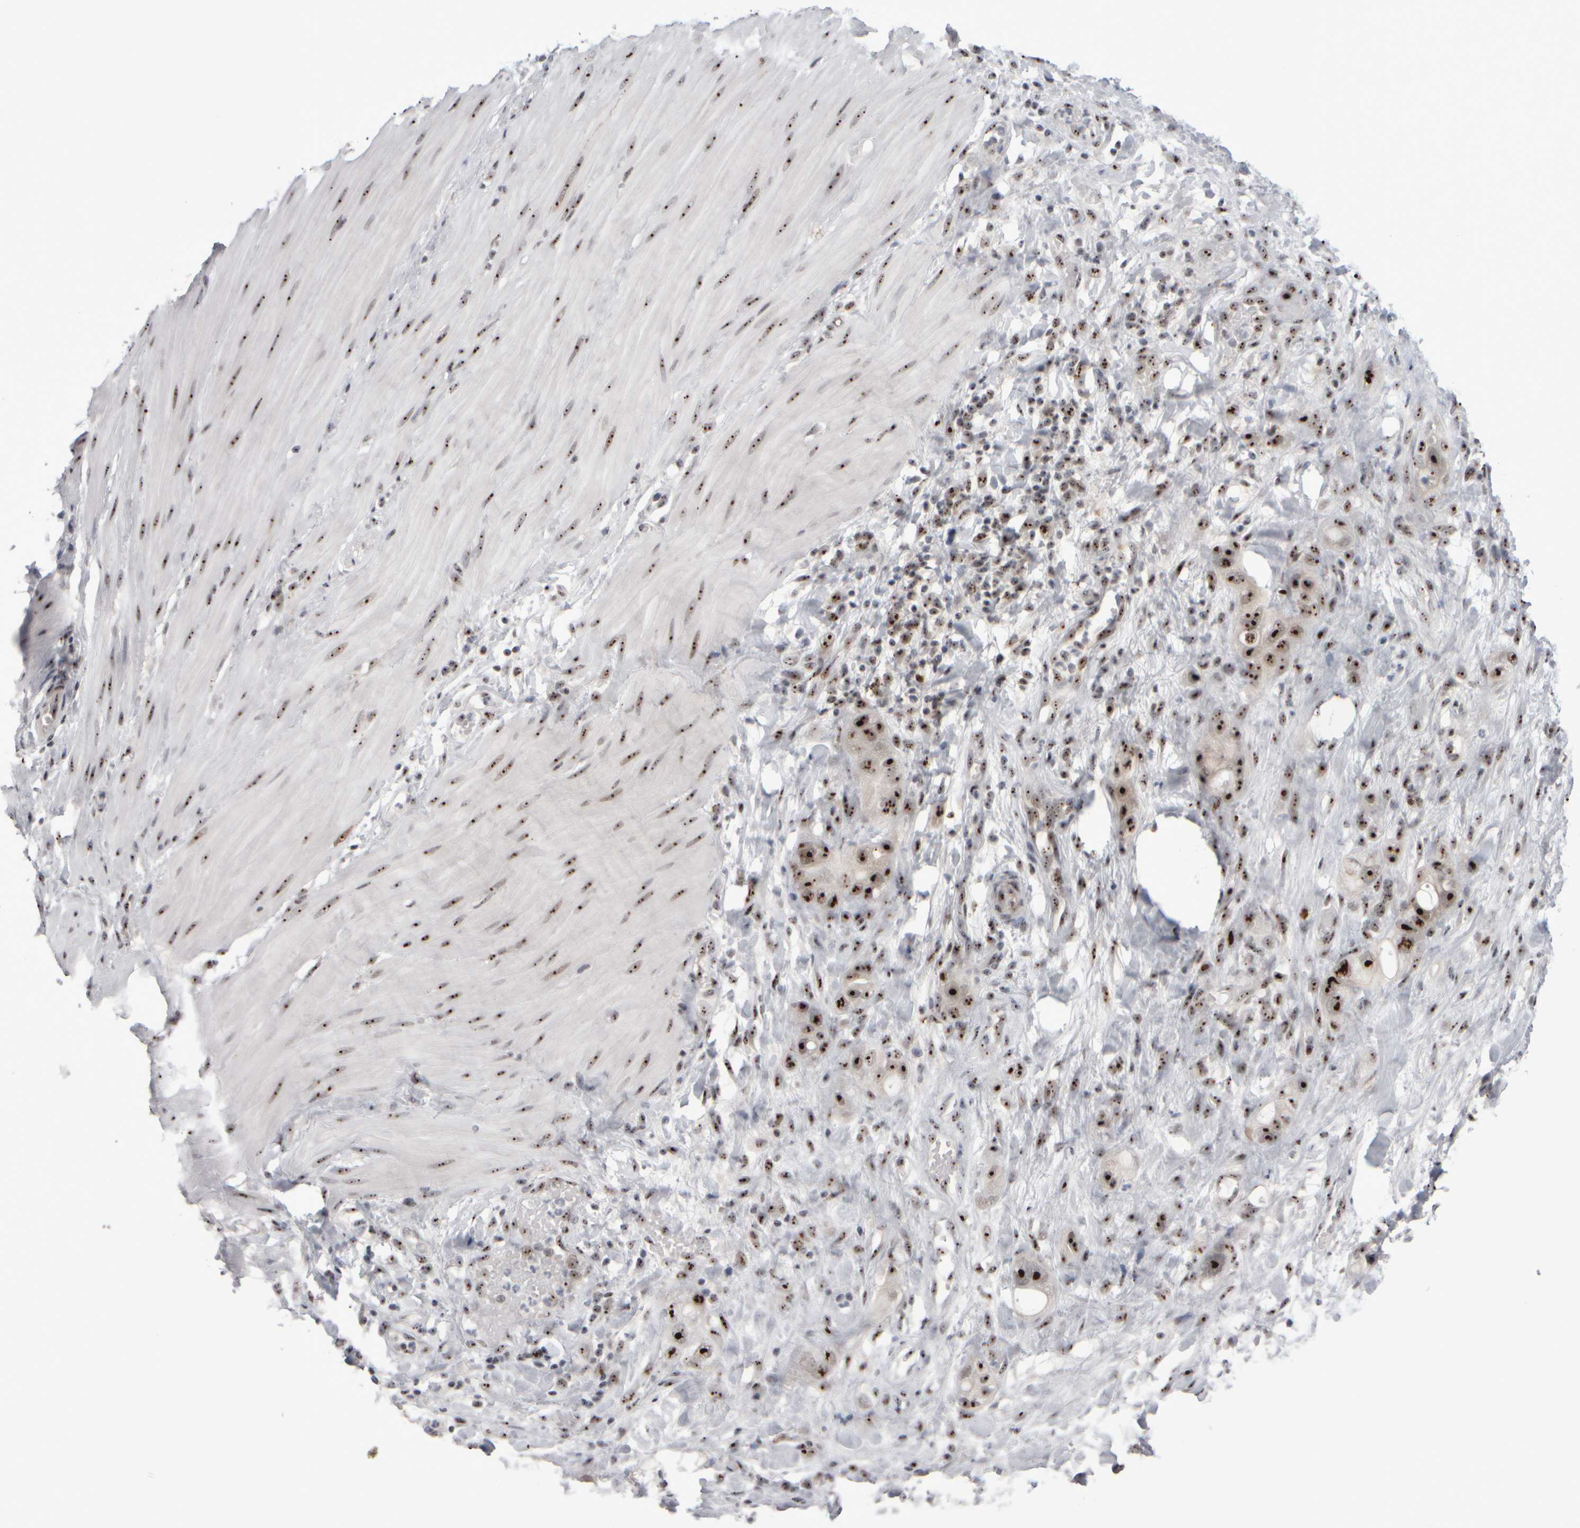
{"staining": {"intensity": "strong", "quantity": ">75%", "location": "nuclear"}, "tissue": "stomach cancer", "cell_type": "Tumor cells", "image_type": "cancer", "snomed": [{"axis": "morphology", "description": "Adenocarcinoma, NOS"}, {"axis": "topography", "description": "Stomach"}, {"axis": "topography", "description": "Stomach, lower"}], "caption": "There is high levels of strong nuclear staining in tumor cells of stomach adenocarcinoma, as demonstrated by immunohistochemical staining (brown color).", "gene": "SURF6", "patient": {"sex": "female", "age": 48}}